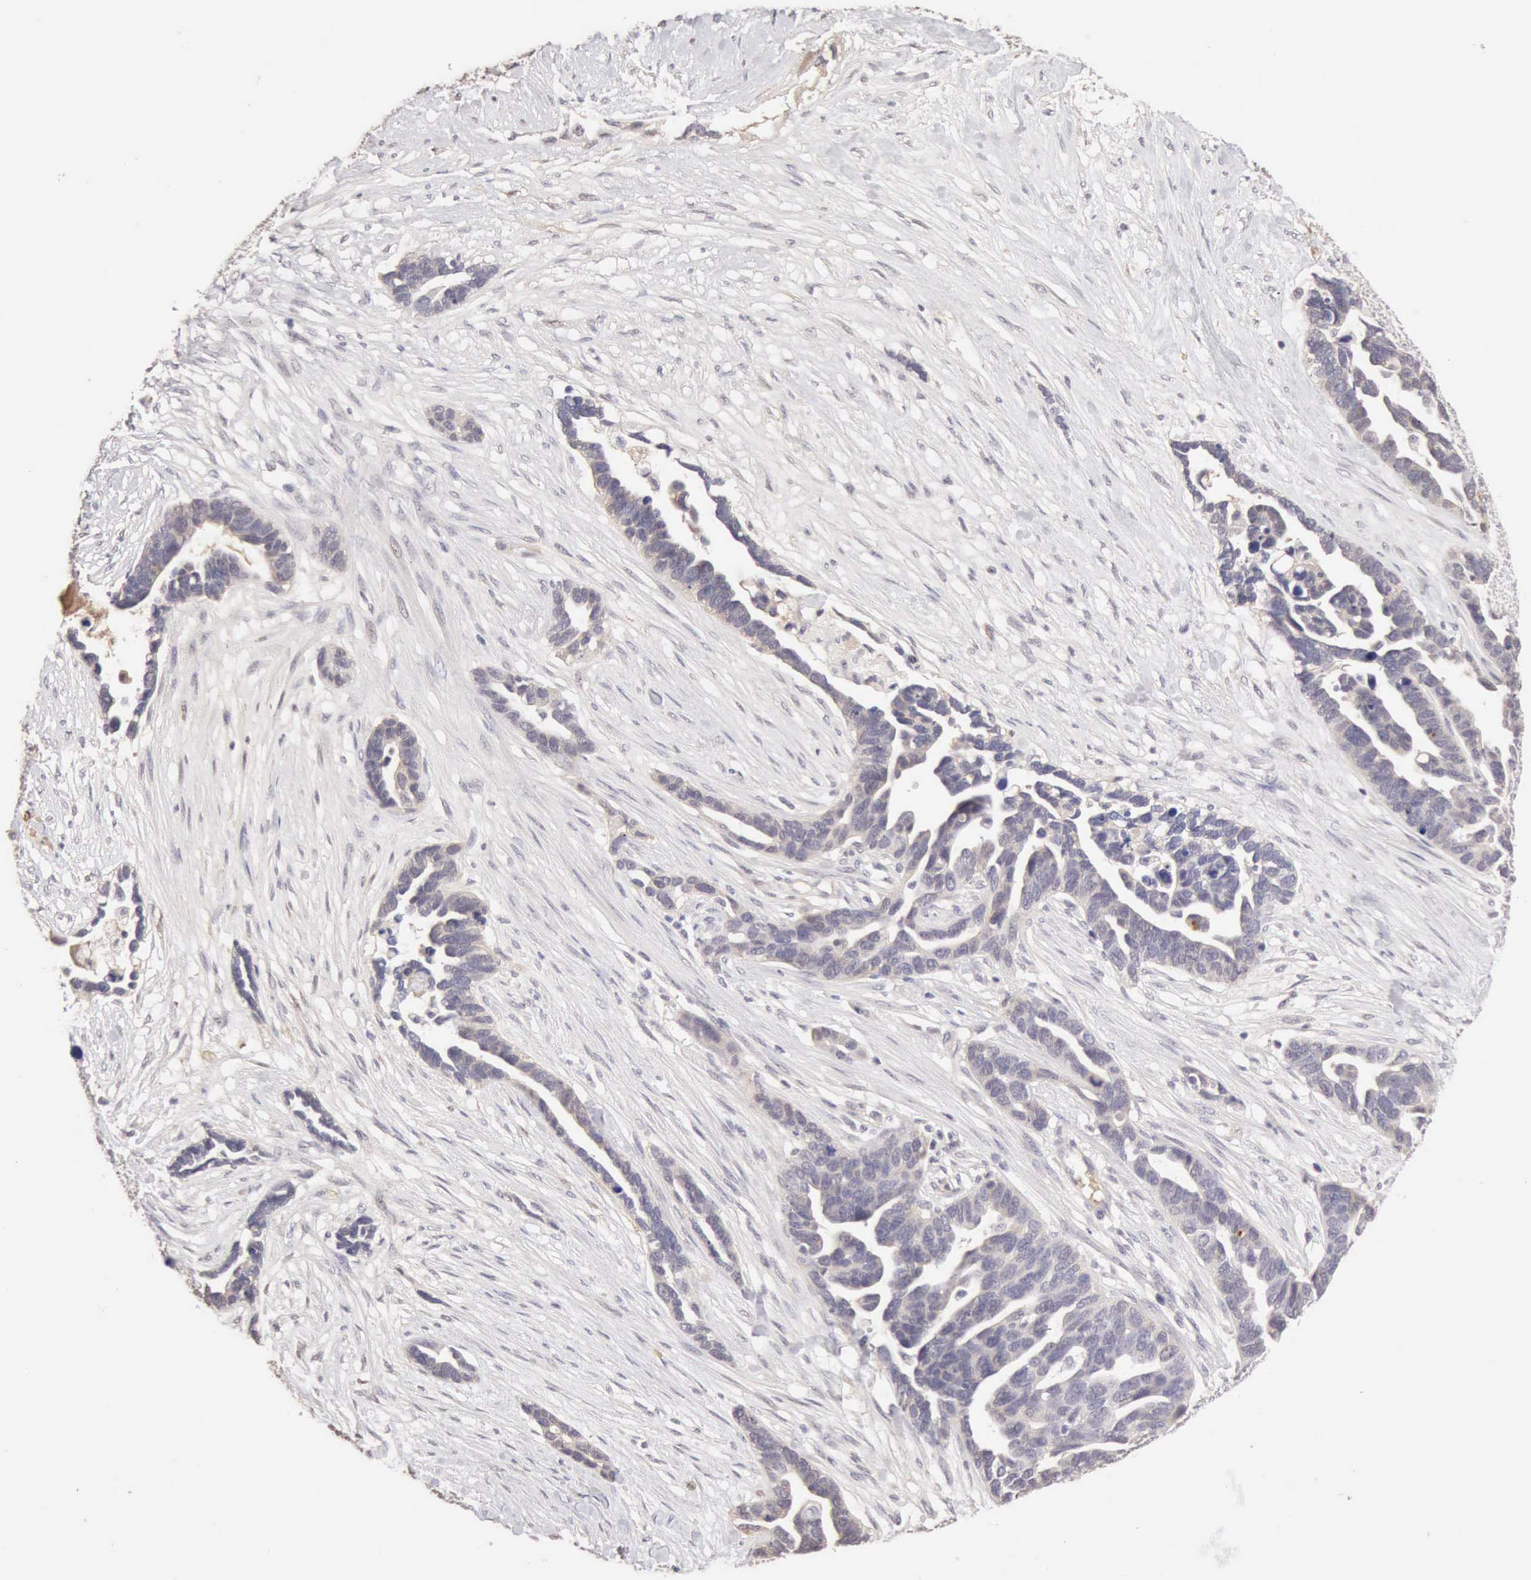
{"staining": {"intensity": "negative", "quantity": "none", "location": "none"}, "tissue": "ovarian cancer", "cell_type": "Tumor cells", "image_type": "cancer", "snomed": [{"axis": "morphology", "description": "Cystadenocarcinoma, serous, NOS"}, {"axis": "topography", "description": "Ovary"}], "caption": "IHC image of neoplastic tissue: human serous cystadenocarcinoma (ovarian) stained with DAB (3,3'-diaminobenzidine) displays no significant protein staining in tumor cells. The staining is performed using DAB brown chromogen with nuclei counter-stained in using hematoxylin.", "gene": "CFI", "patient": {"sex": "female", "age": 54}}